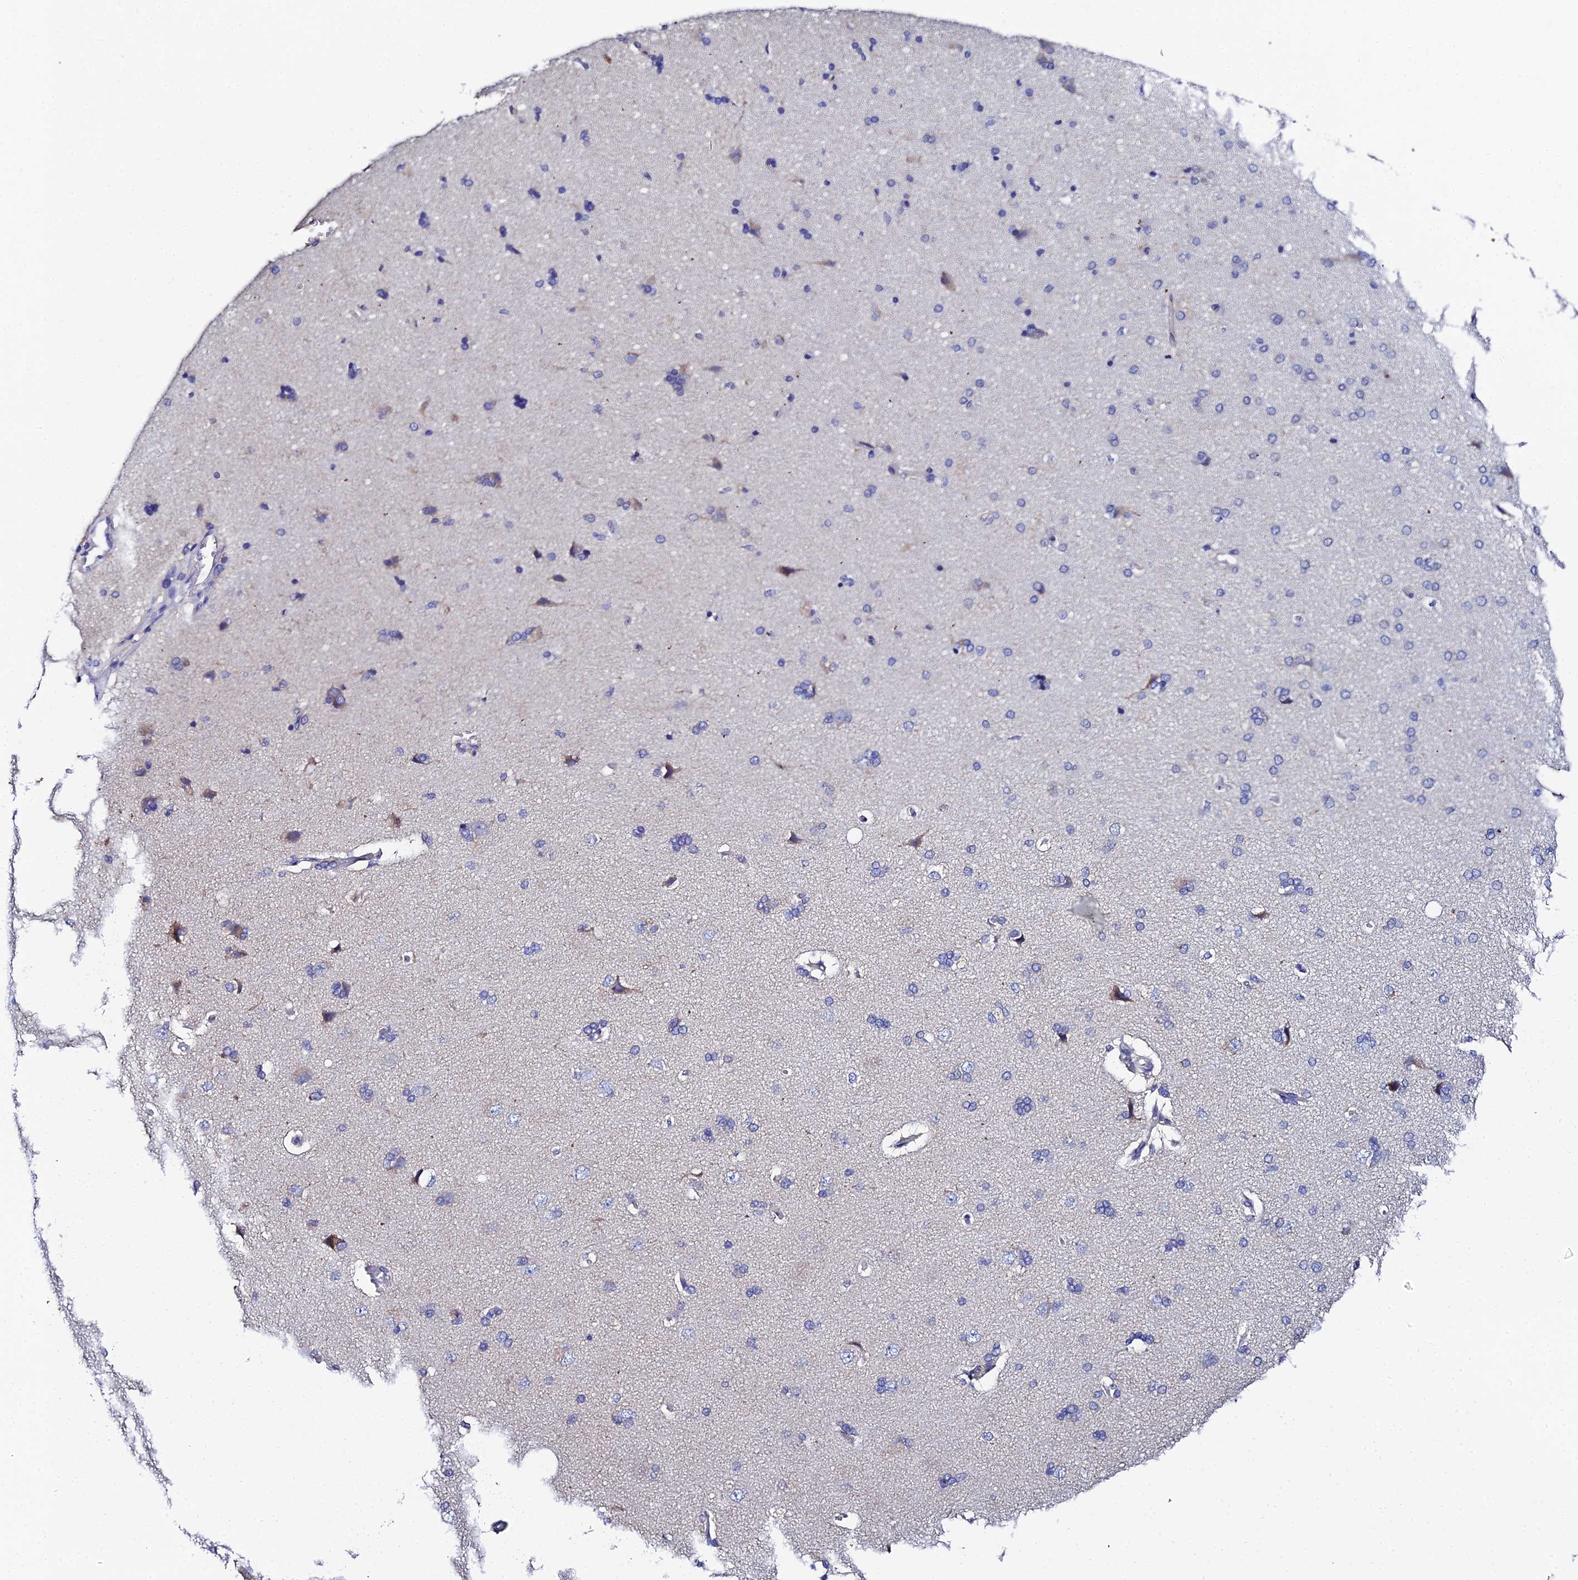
{"staining": {"intensity": "negative", "quantity": "none", "location": "none"}, "tissue": "cerebral cortex", "cell_type": "Endothelial cells", "image_type": "normal", "snomed": [{"axis": "morphology", "description": "Normal tissue, NOS"}, {"axis": "topography", "description": "Cerebral cortex"}], "caption": "High magnification brightfield microscopy of normal cerebral cortex stained with DAB (brown) and counterstained with hematoxylin (blue): endothelial cells show no significant staining.", "gene": "UBE2L3", "patient": {"sex": "male", "age": 62}}